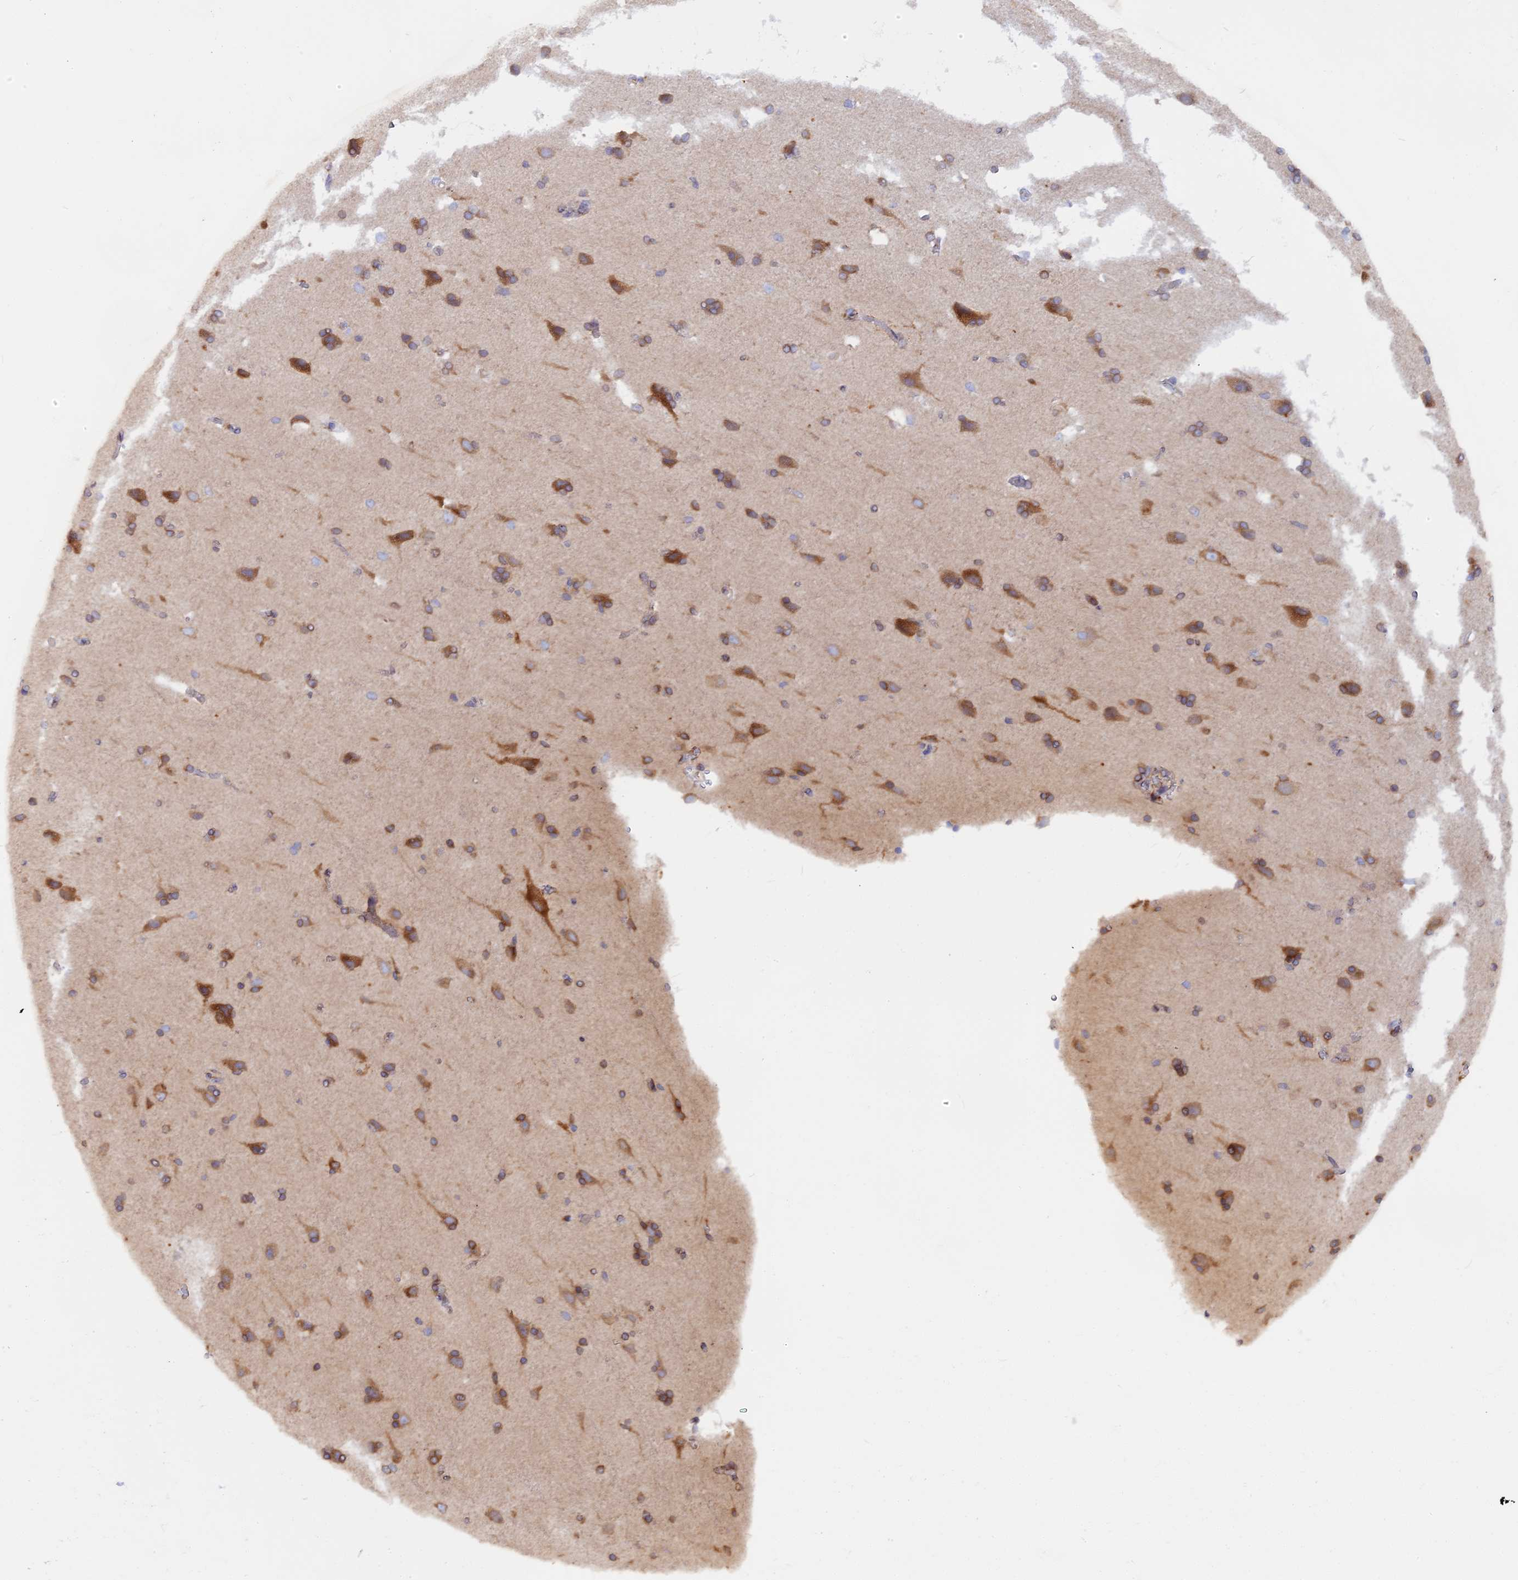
{"staining": {"intensity": "negative", "quantity": "none", "location": "none"}, "tissue": "cerebral cortex", "cell_type": "Endothelial cells", "image_type": "normal", "snomed": [{"axis": "morphology", "description": "Normal tissue, NOS"}, {"axis": "topography", "description": "Cerebral cortex"}], "caption": "IHC of unremarkable human cerebral cortex reveals no positivity in endothelial cells.", "gene": "TLCD1", "patient": {"sex": "male", "age": 62}}